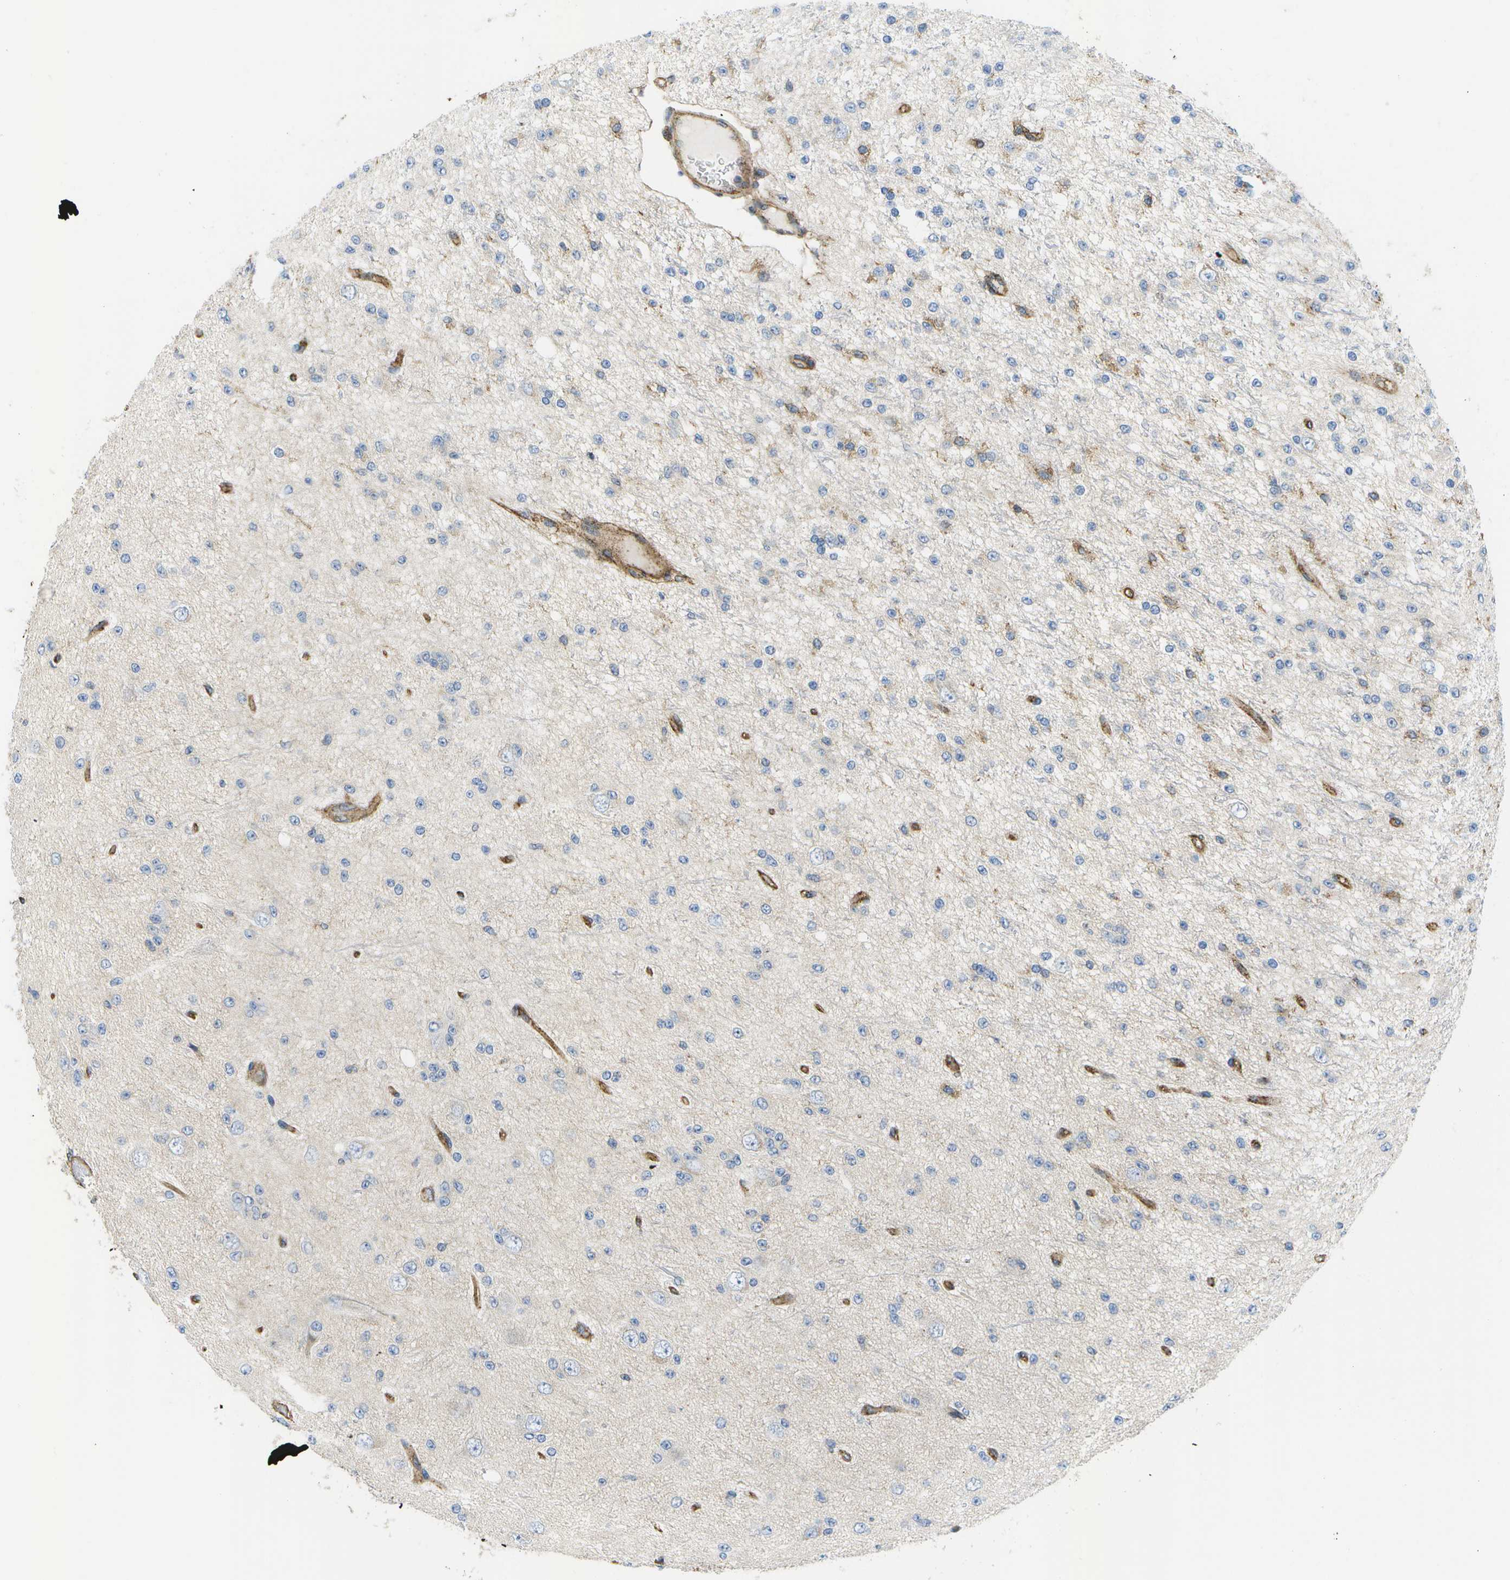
{"staining": {"intensity": "negative", "quantity": "none", "location": "none"}, "tissue": "glioma", "cell_type": "Tumor cells", "image_type": "cancer", "snomed": [{"axis": "morphology", "description": "Glioma, malignant, Low grade"}, {"axis": "topography", "description": "Brain"}], "caption": "Human glioma stained for a protein using immunohistochemistry (IHC) exhibits no expression in tumor cells.", "gene": "BST2", "patient": {"sex": "male", "age": 38}}